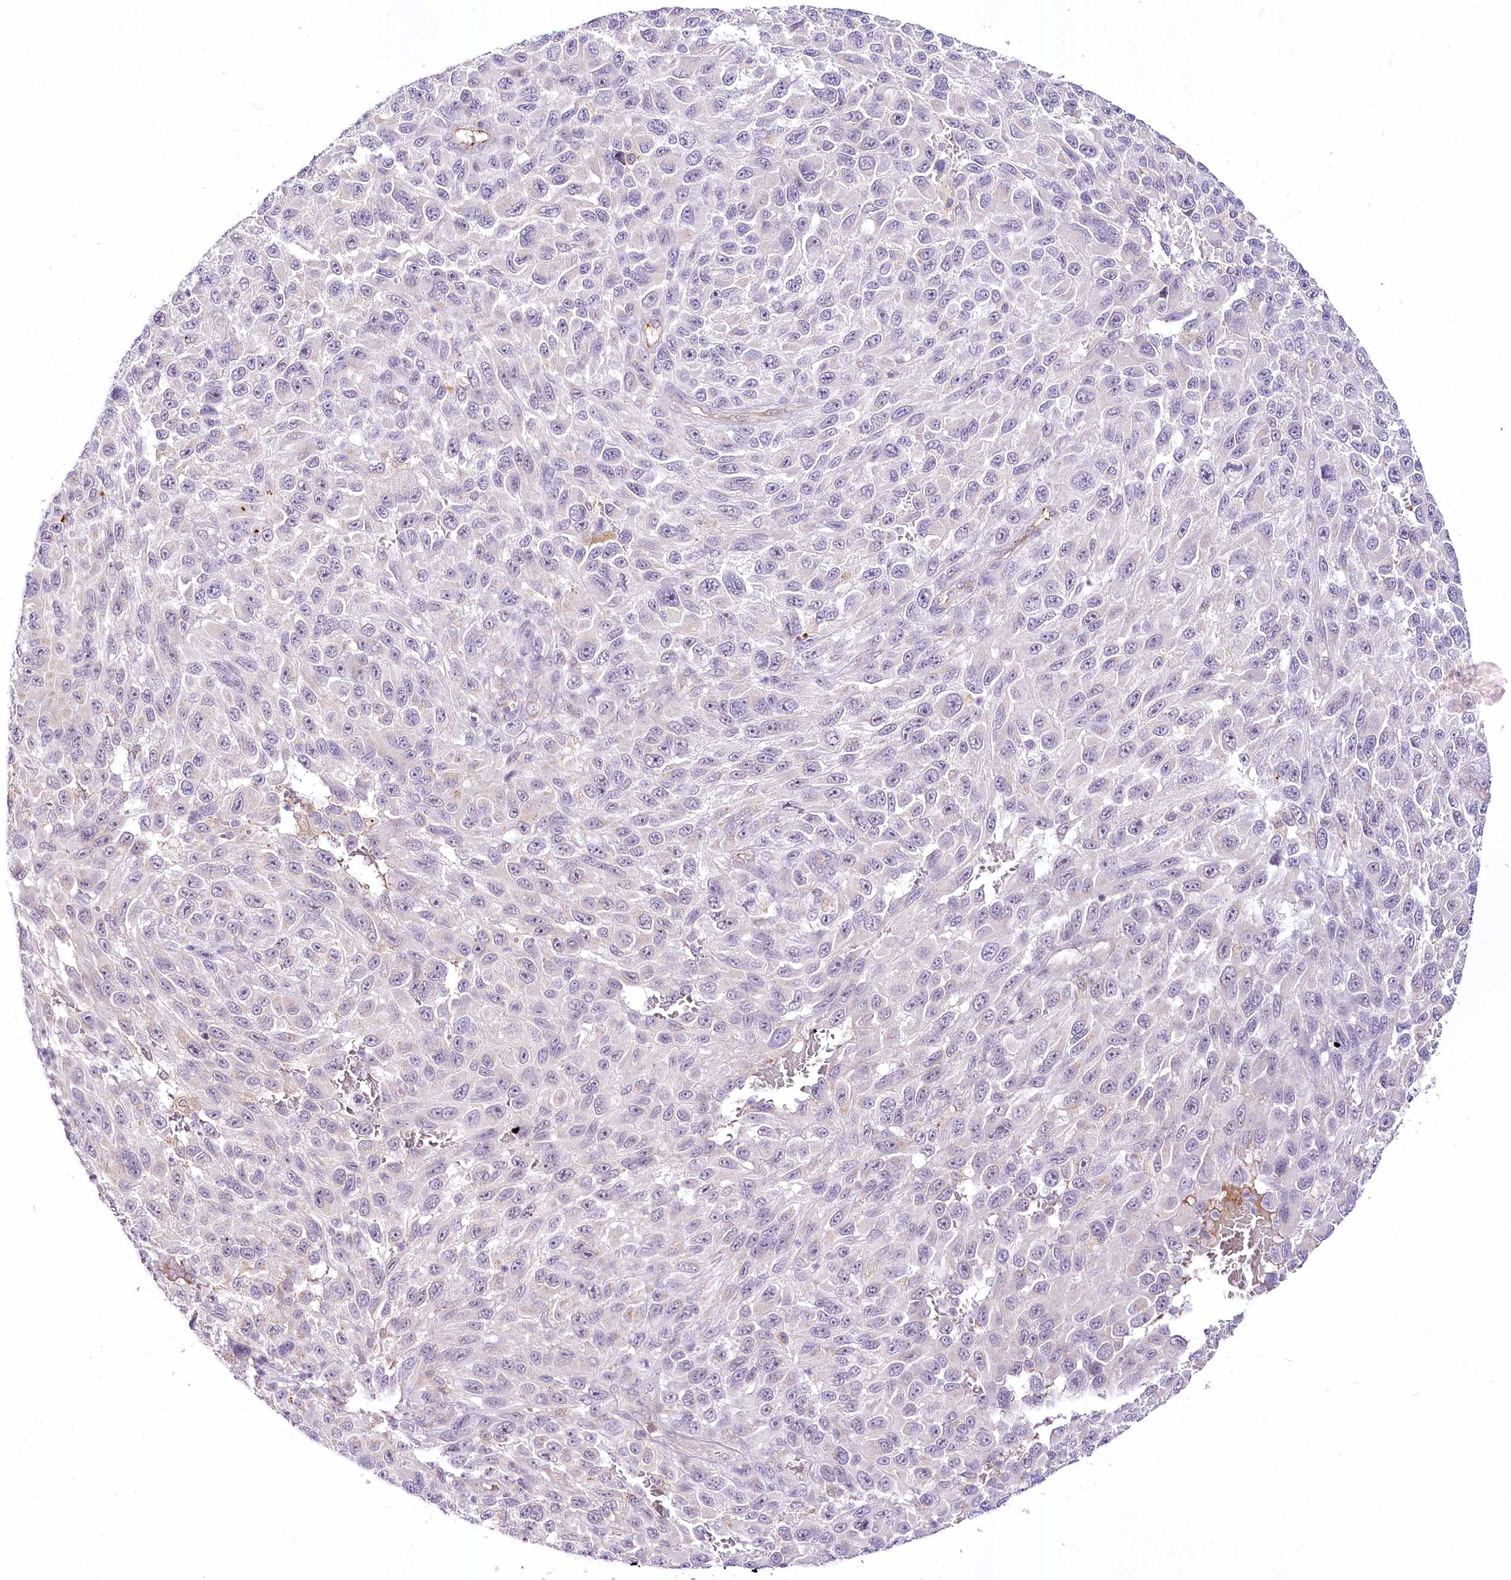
{"staining": {"intensity": "negative", "quantity": "none", "location": "none"}, "tissue": "melanoma", "cell_type": "Tumor cells", "image_type": "cancer", "snomed": [{"axis": "morphology", "description": "Malignant melanoma, NOS"}, {"axis": "topography", "description": "Skin"}], "caption": "This image is of melanoma stained with IHC to label a protein in brown with the nuclei are counter-stained blue. There is no expression in tumor cells.", "gene": "VWA5A", "patient": {"sex": "female", "age": 96}}